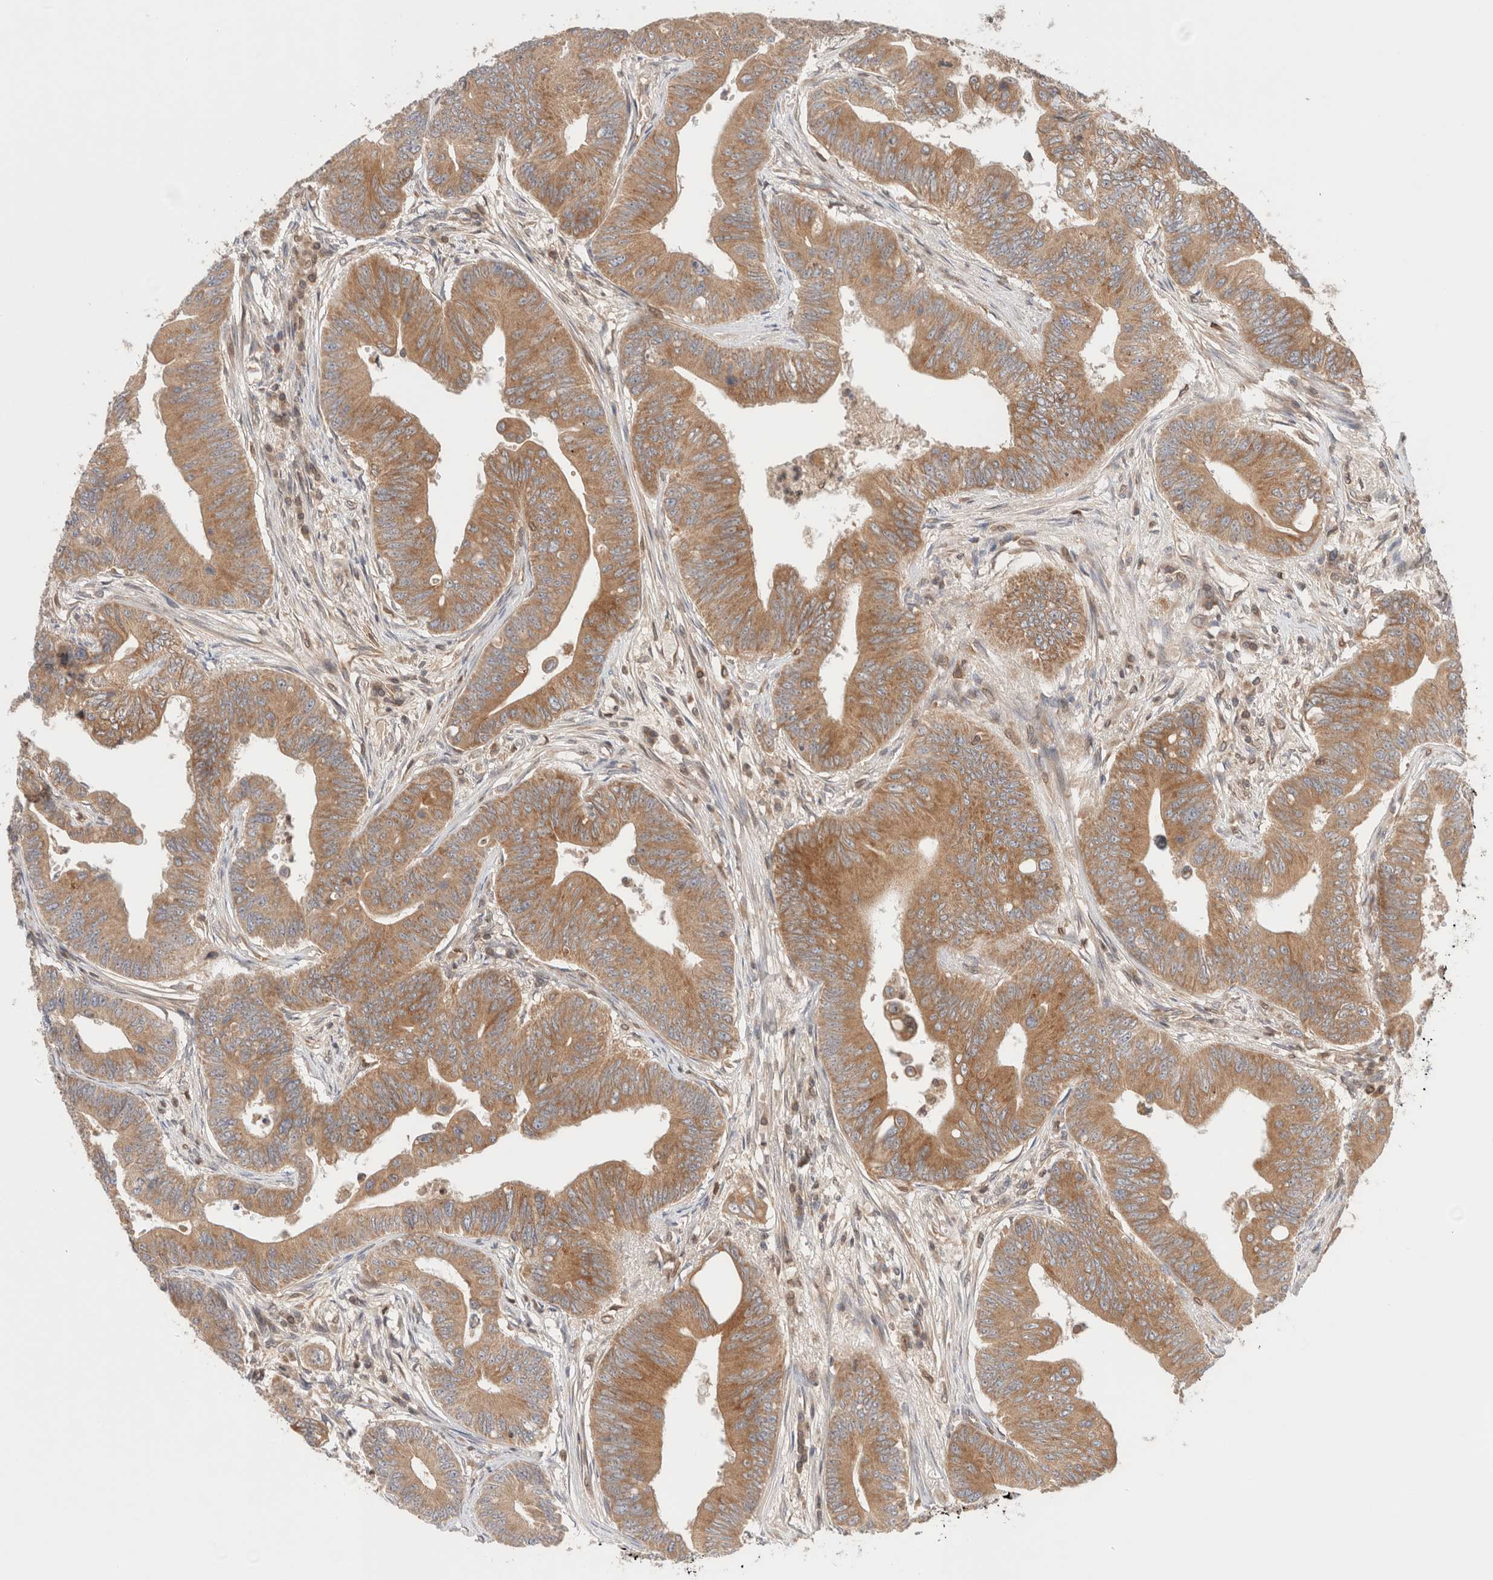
{"staining": {"intensity": "moderate", "quantity": ">75%", "location": "cytoplasmic/membranous"}, "tissue": "colorectal cancer", "cell_type": "Tumor cells", "image_type": "cancer", "snomed": [{"axis": "morphology", "description": "Adenoma, NOS"}, {"axis": "morphology", "description": "Adenocarcinoma, NOS"}, {"axis": "topography", "description": "Colon"}], "caption": "Brown immunohistochemical staining in human colorectal adenoma displays moderate cytoplasmic/membranous positivity in about >75% of tumor cells. The protein of interest is shown in brown color, while the nuclei are stained blue.", "gene": "SIKE1", "patient": {"sex": "male", "age": 79}}